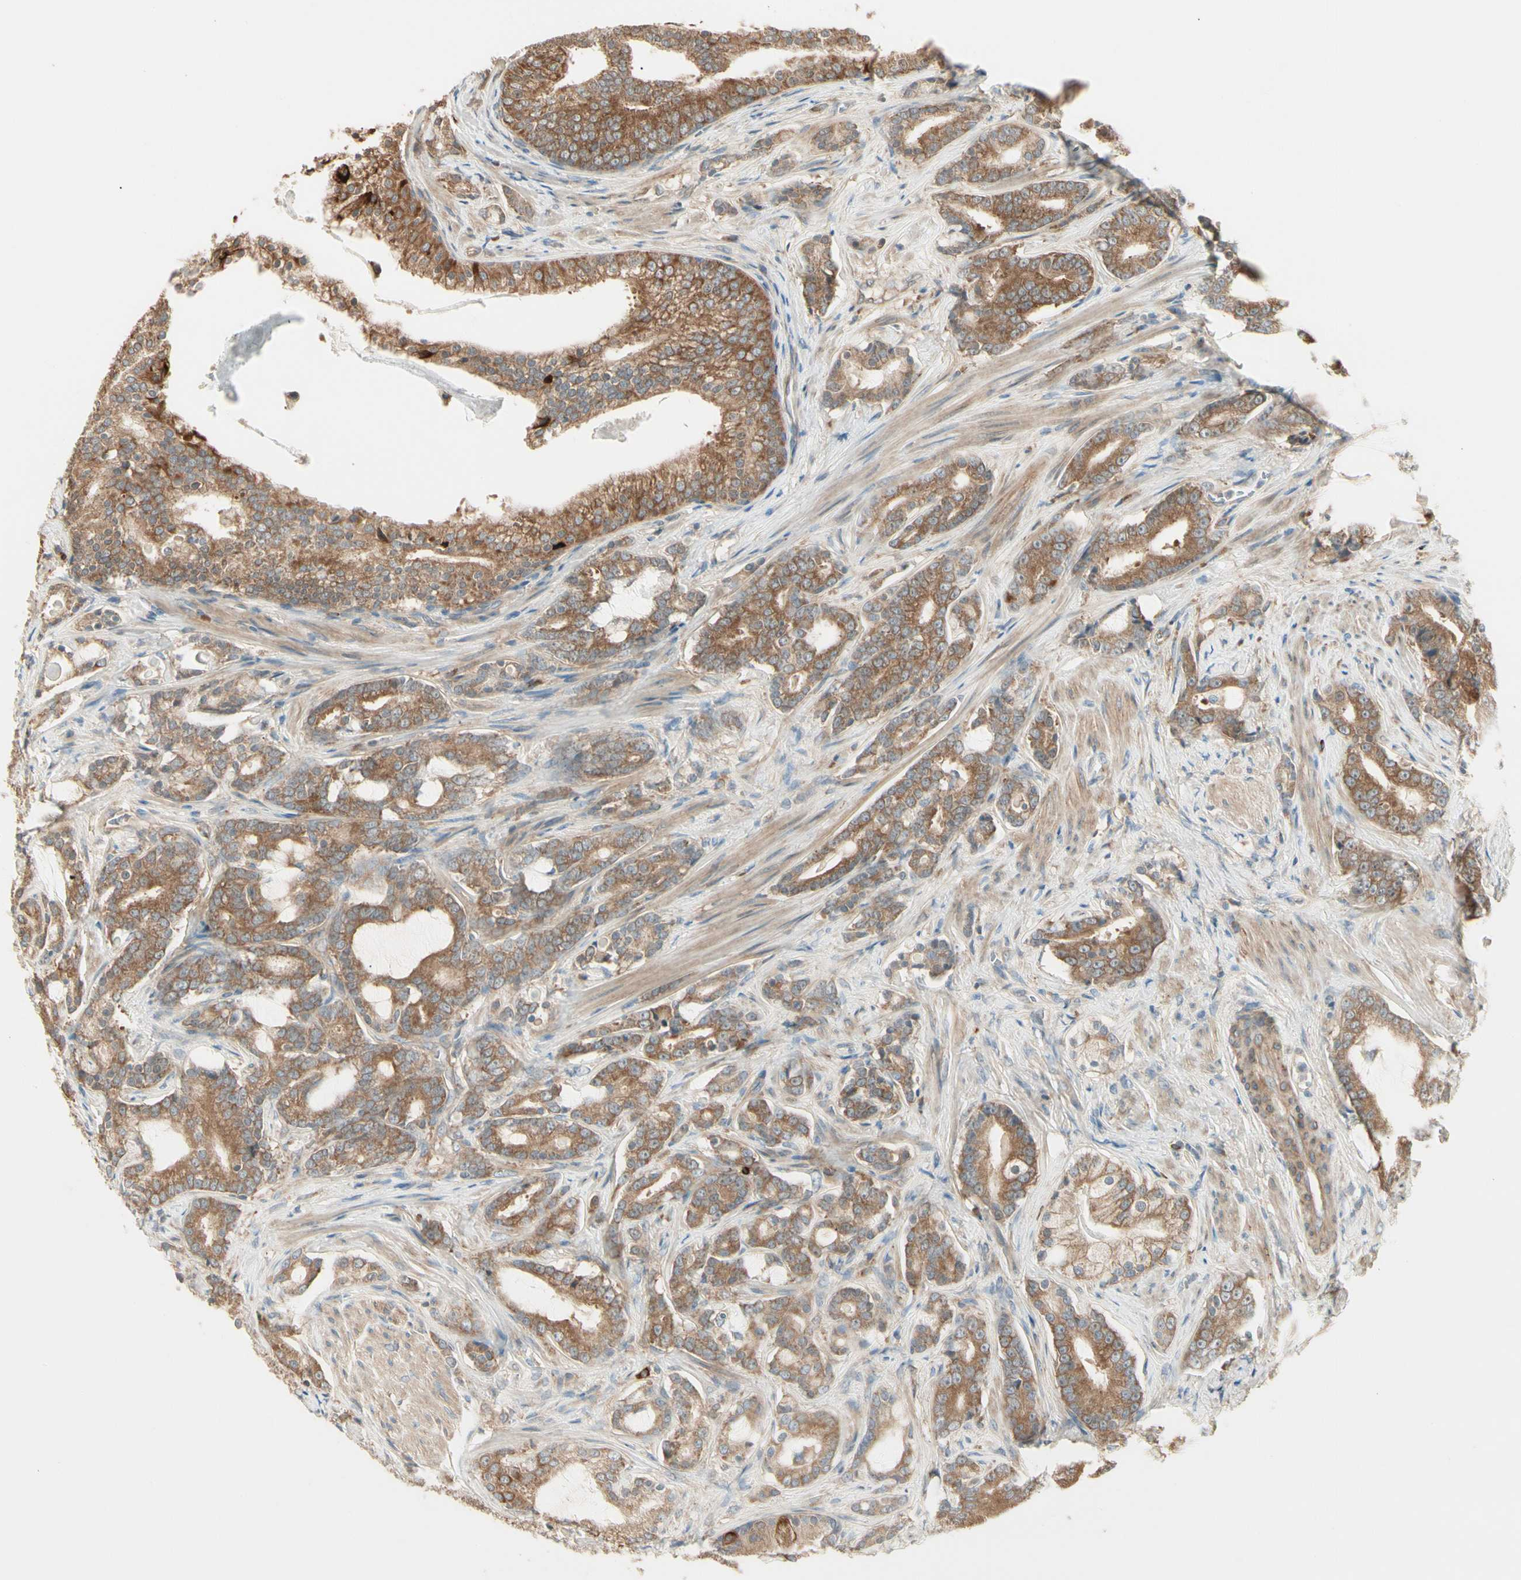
{"staining": {"intensity": "moderate", "quantity": ">75%", "location": "cytoplasmic/membranous"}, "tissue": "prostate cancer", "cell_type": "Tumor cells", "image_type": "cancer", "snomed": [{"axis": "morphology", "description": "Adenocarcinoma, Low grade"}, {"axis": "topography", "description": "Prostate"}], "caption": "The histopathology image displays staining of prostate adenocarcinoma (low-grade), revealing moderate cytoplasmic/membranous protein positivity (brown color) within tumor cells.", "gene": "IRAG1", "patient": {"sex": "male", "age": 58}}